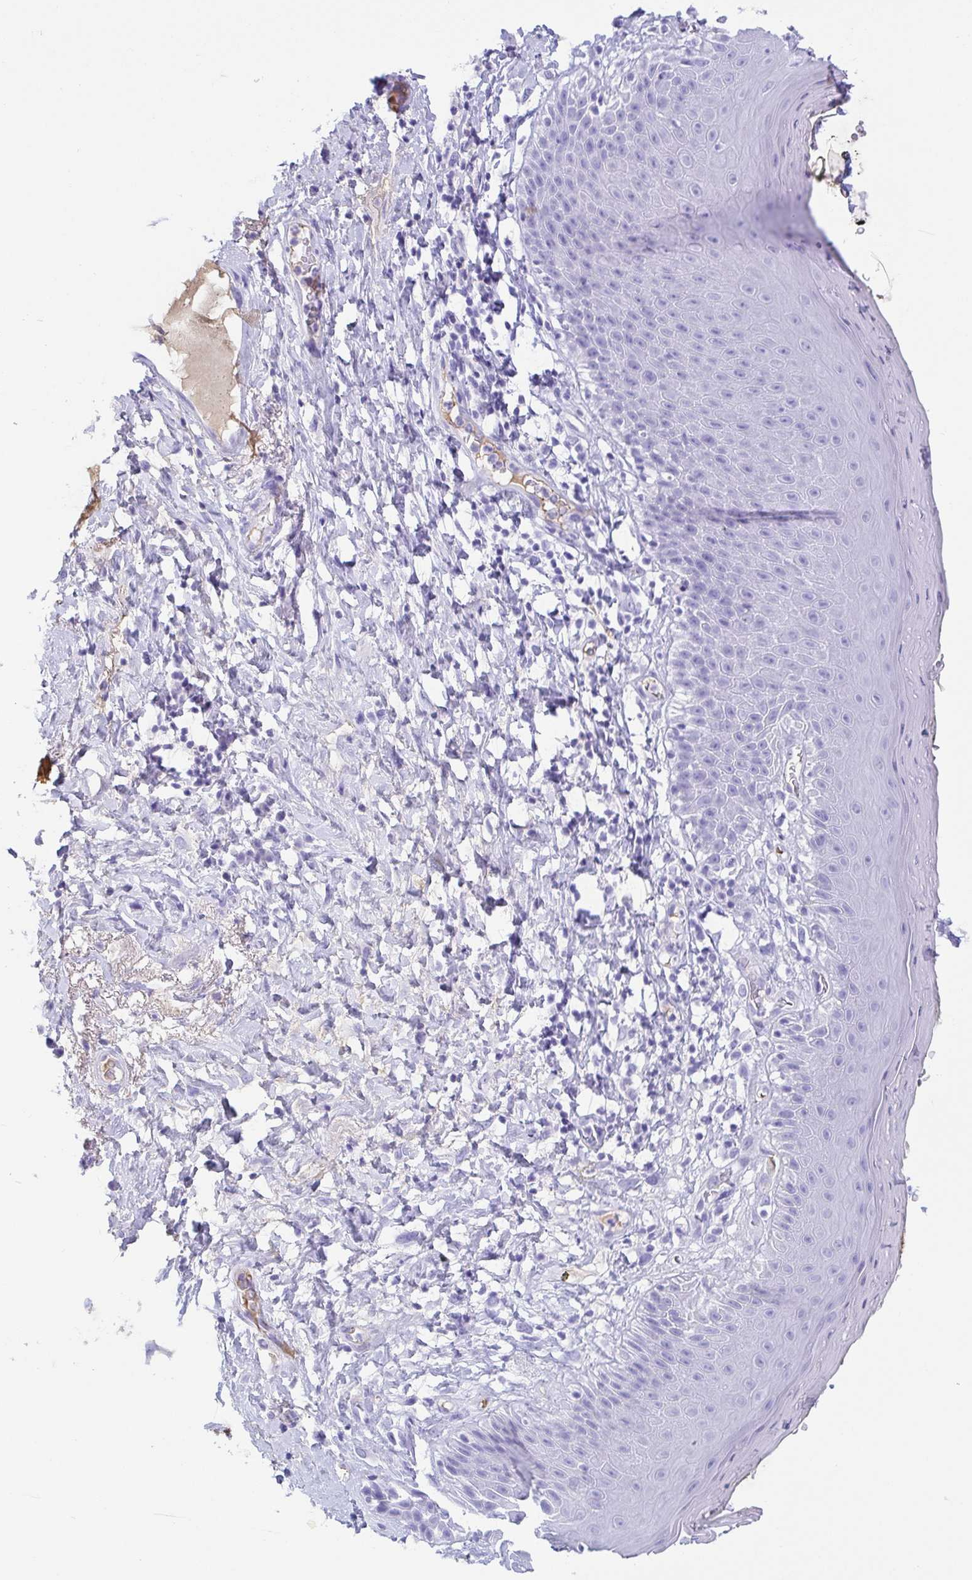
{"staining": {"intensity": "negative", "quantity": "none", "location": "none"}, "tissue": "skin", "cell_type": "Epidermal cells", "image_type": "normal", "snomed": [{"axis": "morphology", "description": "Normal tissue, NOS"}, {"axis": "topography", "description": "Anal"}], "caption": "IHC micrograph of benign skin: skin stained with DAB (3,3'-diaminobenzidine) shows no significant protein staining in epidermal cells.", "gene": "GKN1", "patient": {"sex": "male", "age": 78}}